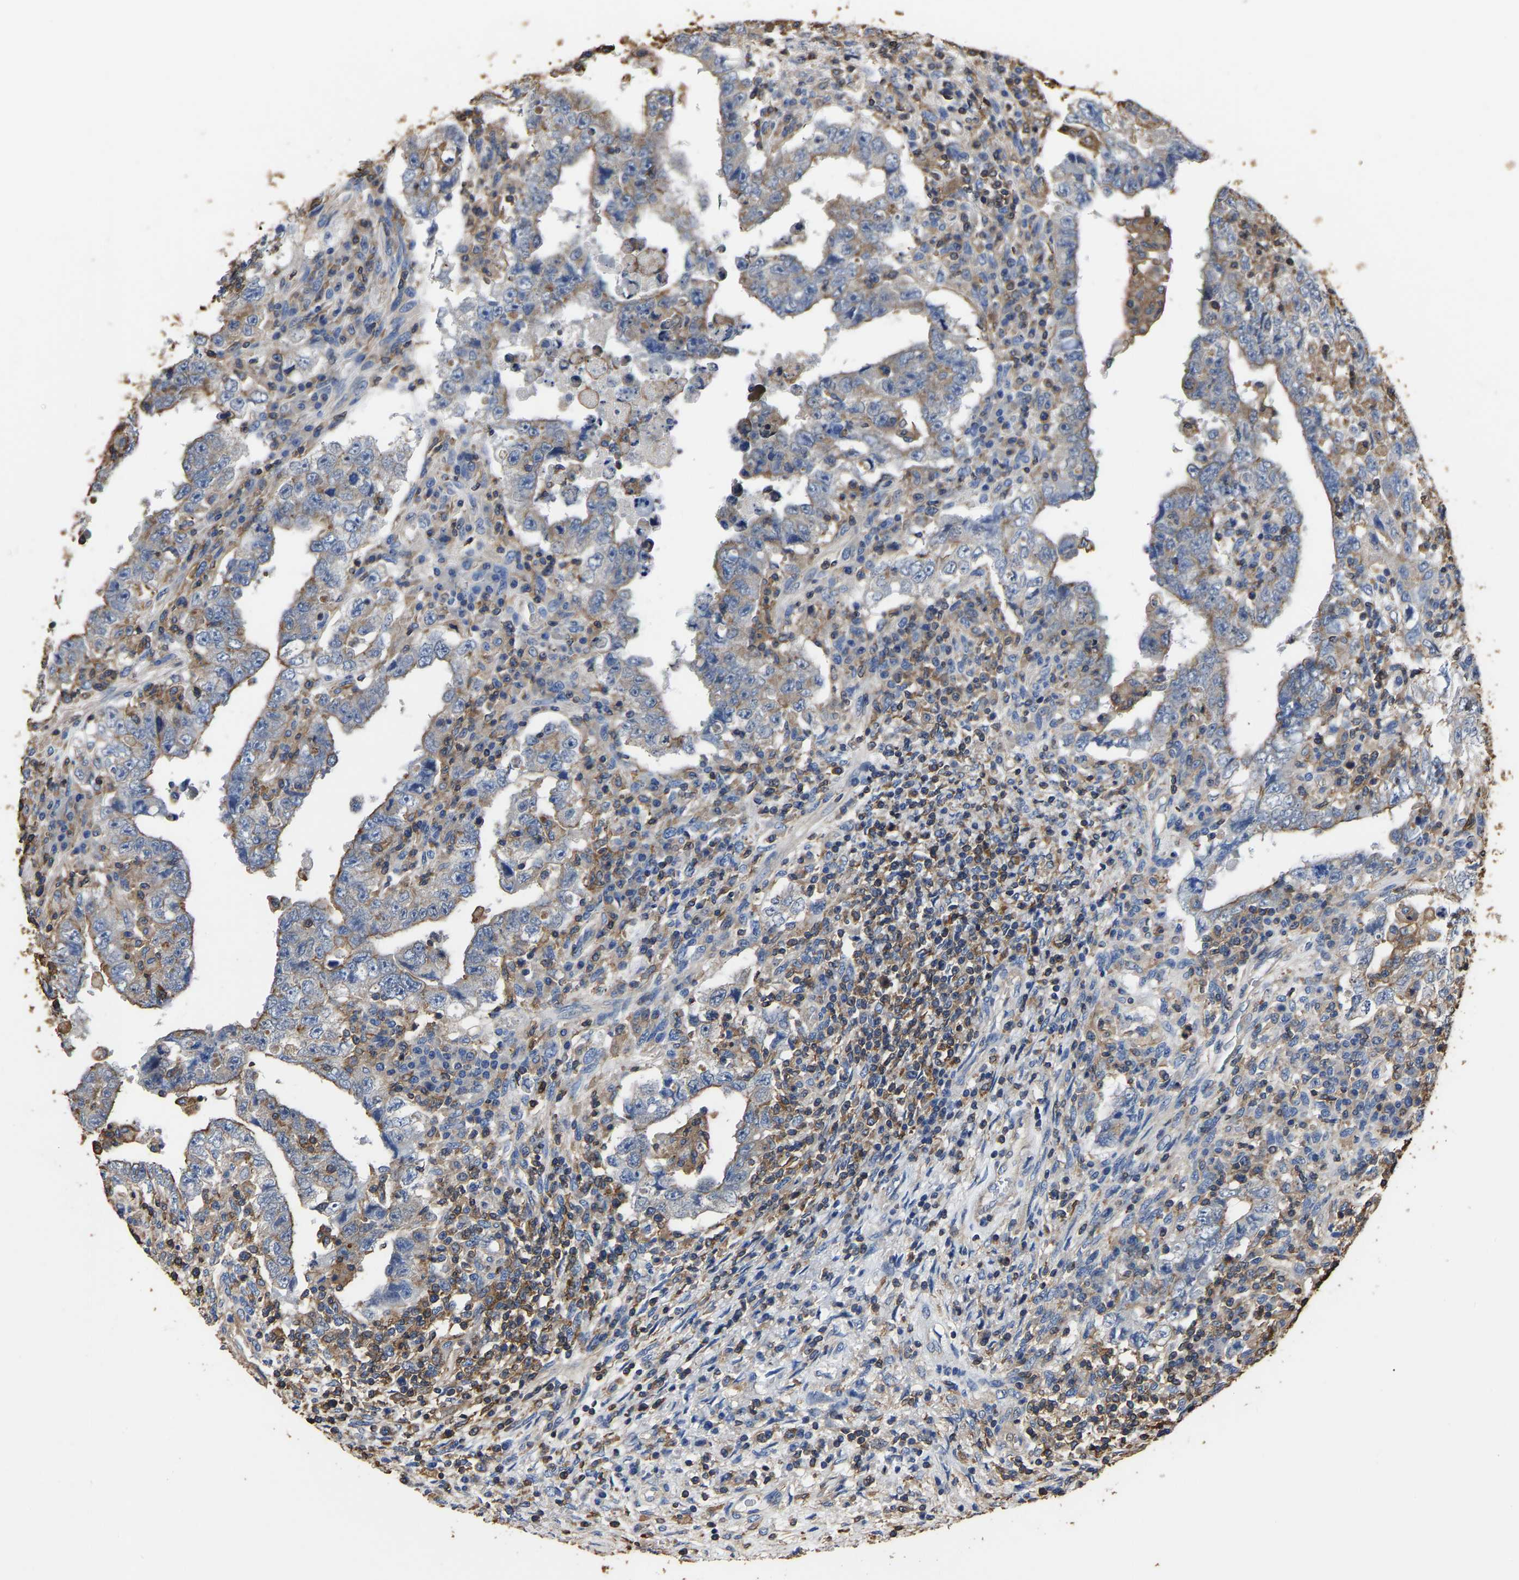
{"staining": {"intensity": "moderate", "quantity": "25%-75%", "location": "cytoplasmic/membranous"}, "tissue": "testis cancer", "cell_type": "Tumor cells", "image_type": "cancer", "snomed": [{"axis": "morphology", "description": "Carcinoma, Embryonal, NOS"}, {"axis": "topography", "description": "Testis"}], "caption": "Human embryonal carcinoma (testis) stained for a protein (brown) reveals moderate cytoplasmic/membranous positive expression in approximately 25%-75% of tumor cells.", "gene": "ARMT1", "patient": {"sex": "male", "age": 26}}